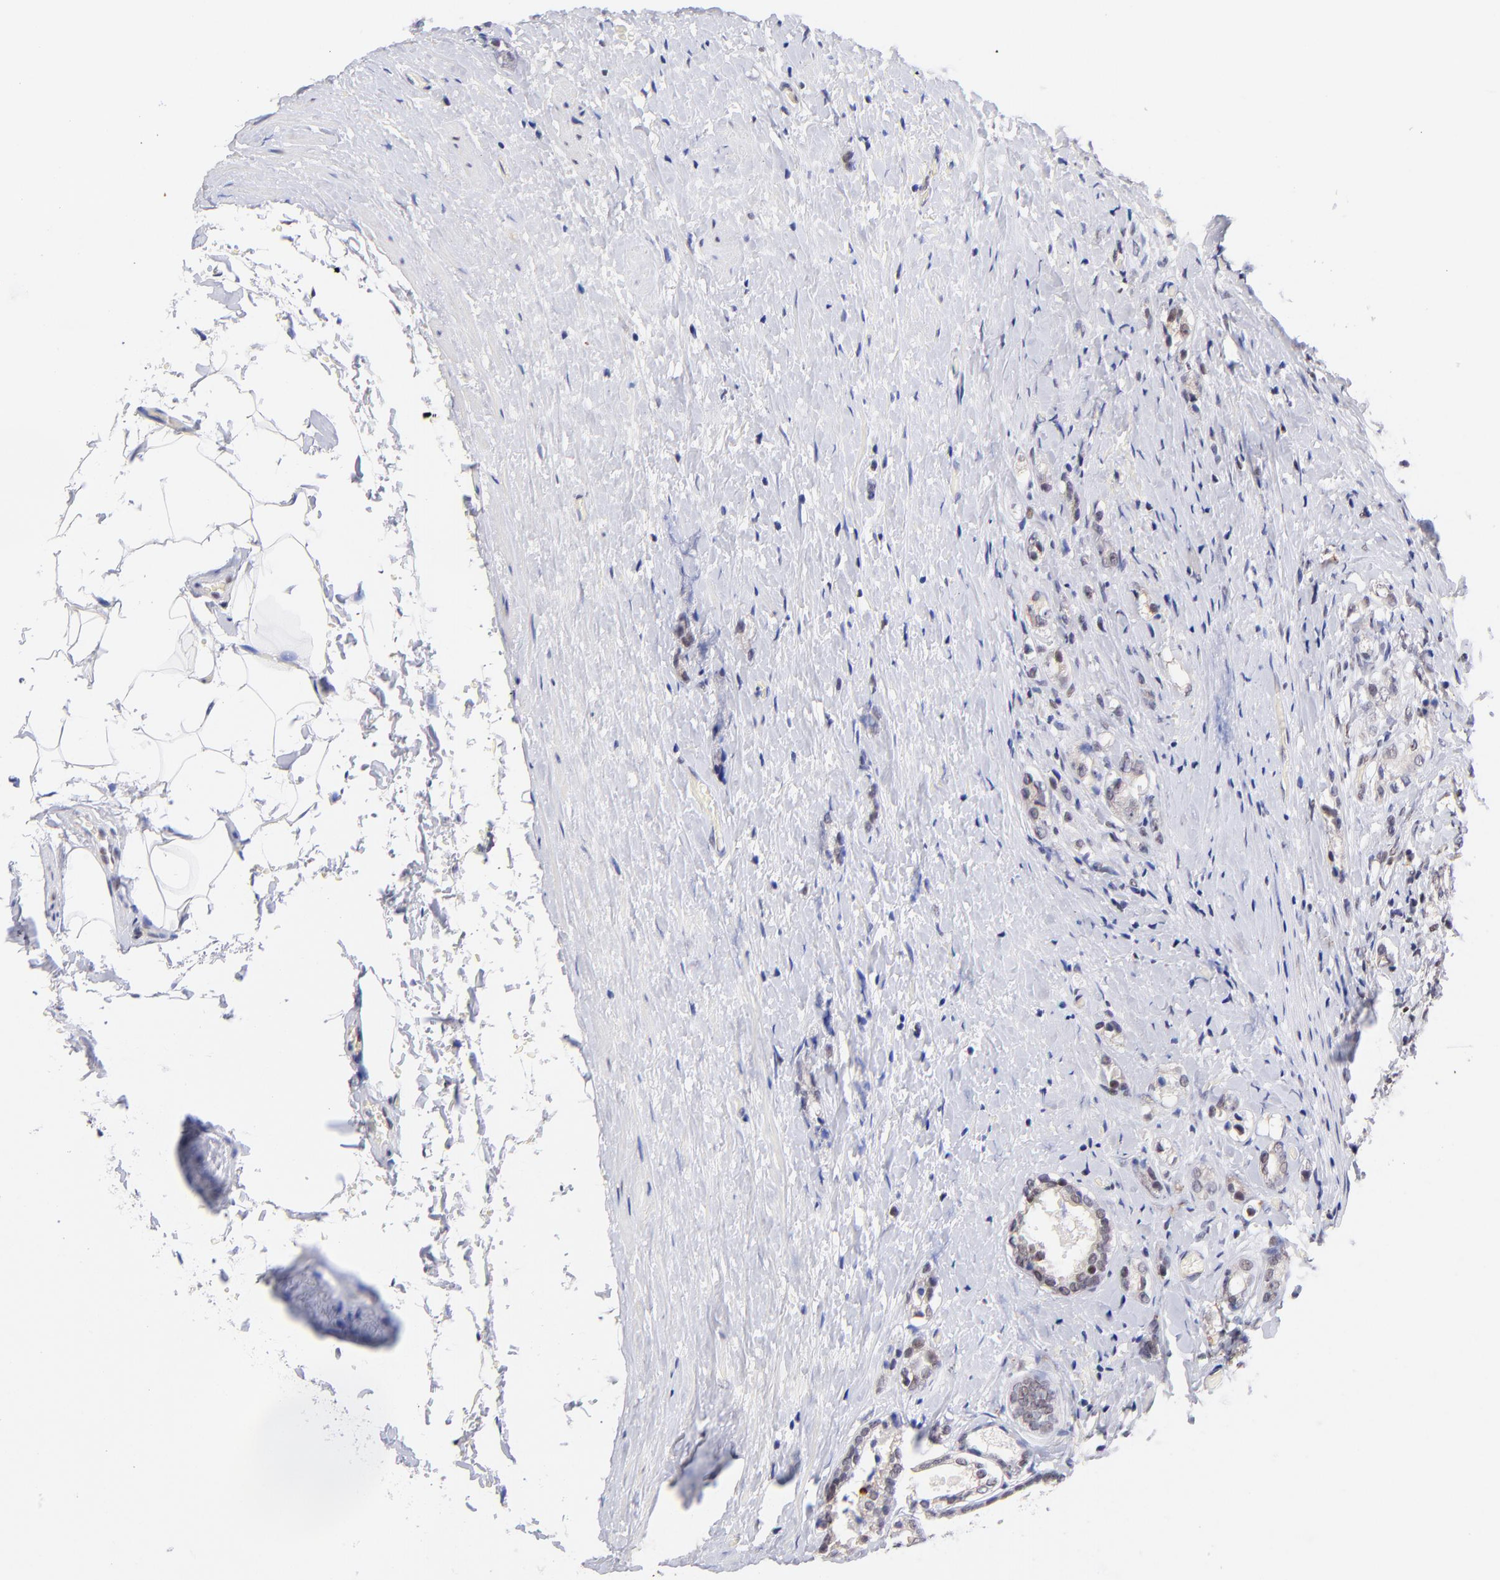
{"staining": {"intensity": "weak", "quantity": ">75%", "location": "nuclear"}, "tissue": "prostate cancer", "cell_type": "Tumor cells", "image_type": "cancer", "snomed": [{"axis": "morphology", "description": "Adenocarcinoma, Medium grade"}, {"axis": "topography", "description": "Prostate"}], "caption": "Brown immunohistochemical staining in prostate cancer reveals weak nuclear staining in about >75% of tumor cells.", "gene": "MIDEAS", "patient": {"sex": "male", "age": 59}}